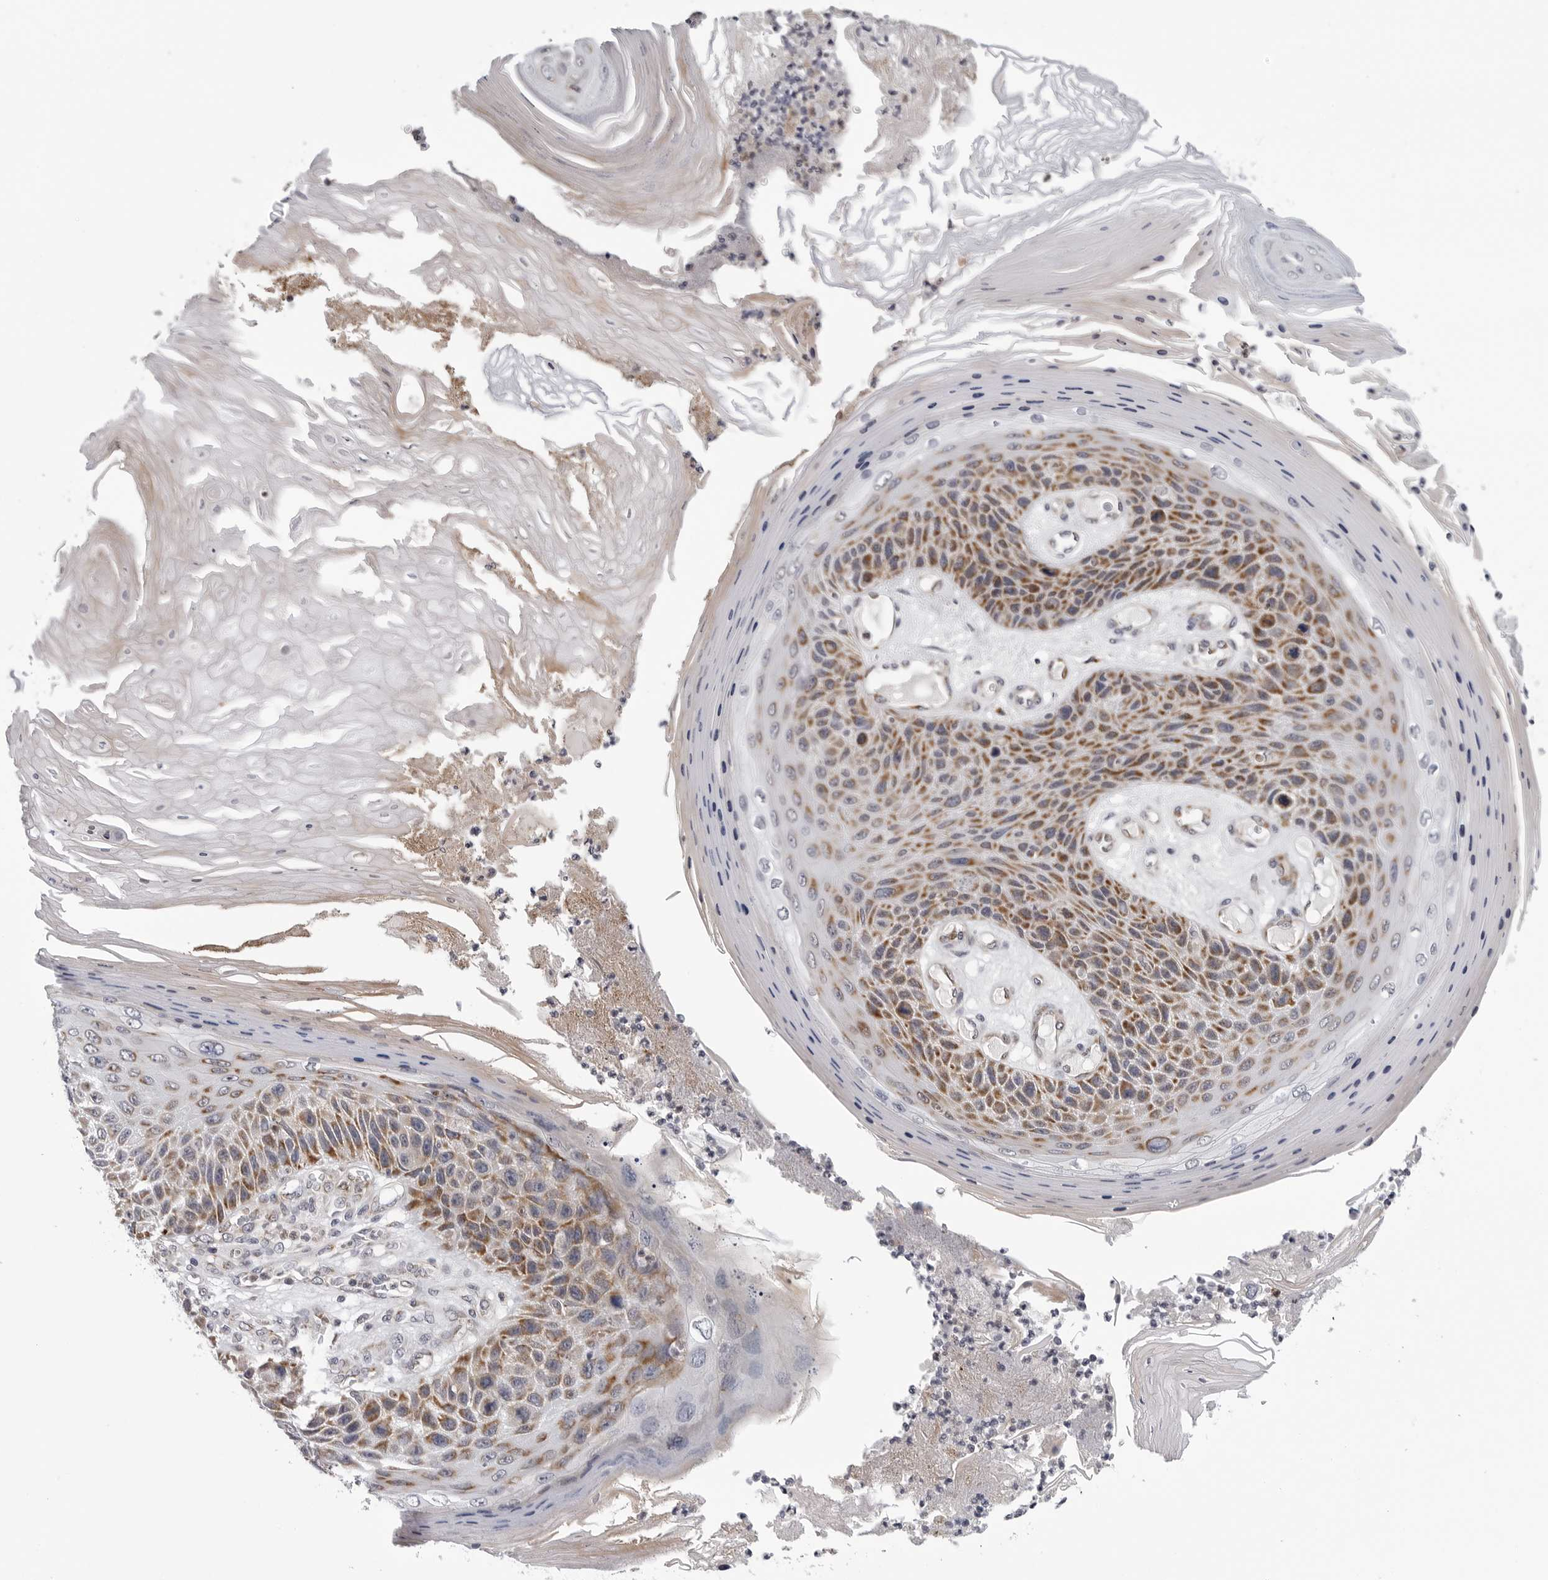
{"staining": {"intensity": "moderate", "quantity": ">75%", "location": "cytoplasmic/membranous"}, "tissue": "skin cancer", "cell_type": "Tumor cells", "image_type": "cancer", "snomed": [{"axis": "morphology", "description": "Squamous cell carcinoma, NOS"}, {"axis": "topography", "description": "Skin"}], "caption": "There is medium levels of moderate cytoplasmic/membranous positivity in tumor cells of squamous cell carcinoma (skin), as demonstrated by immunohistochemical staining (brown color).", "gene": "CDK20", "patient": {"sex": "female", "age": 88}}